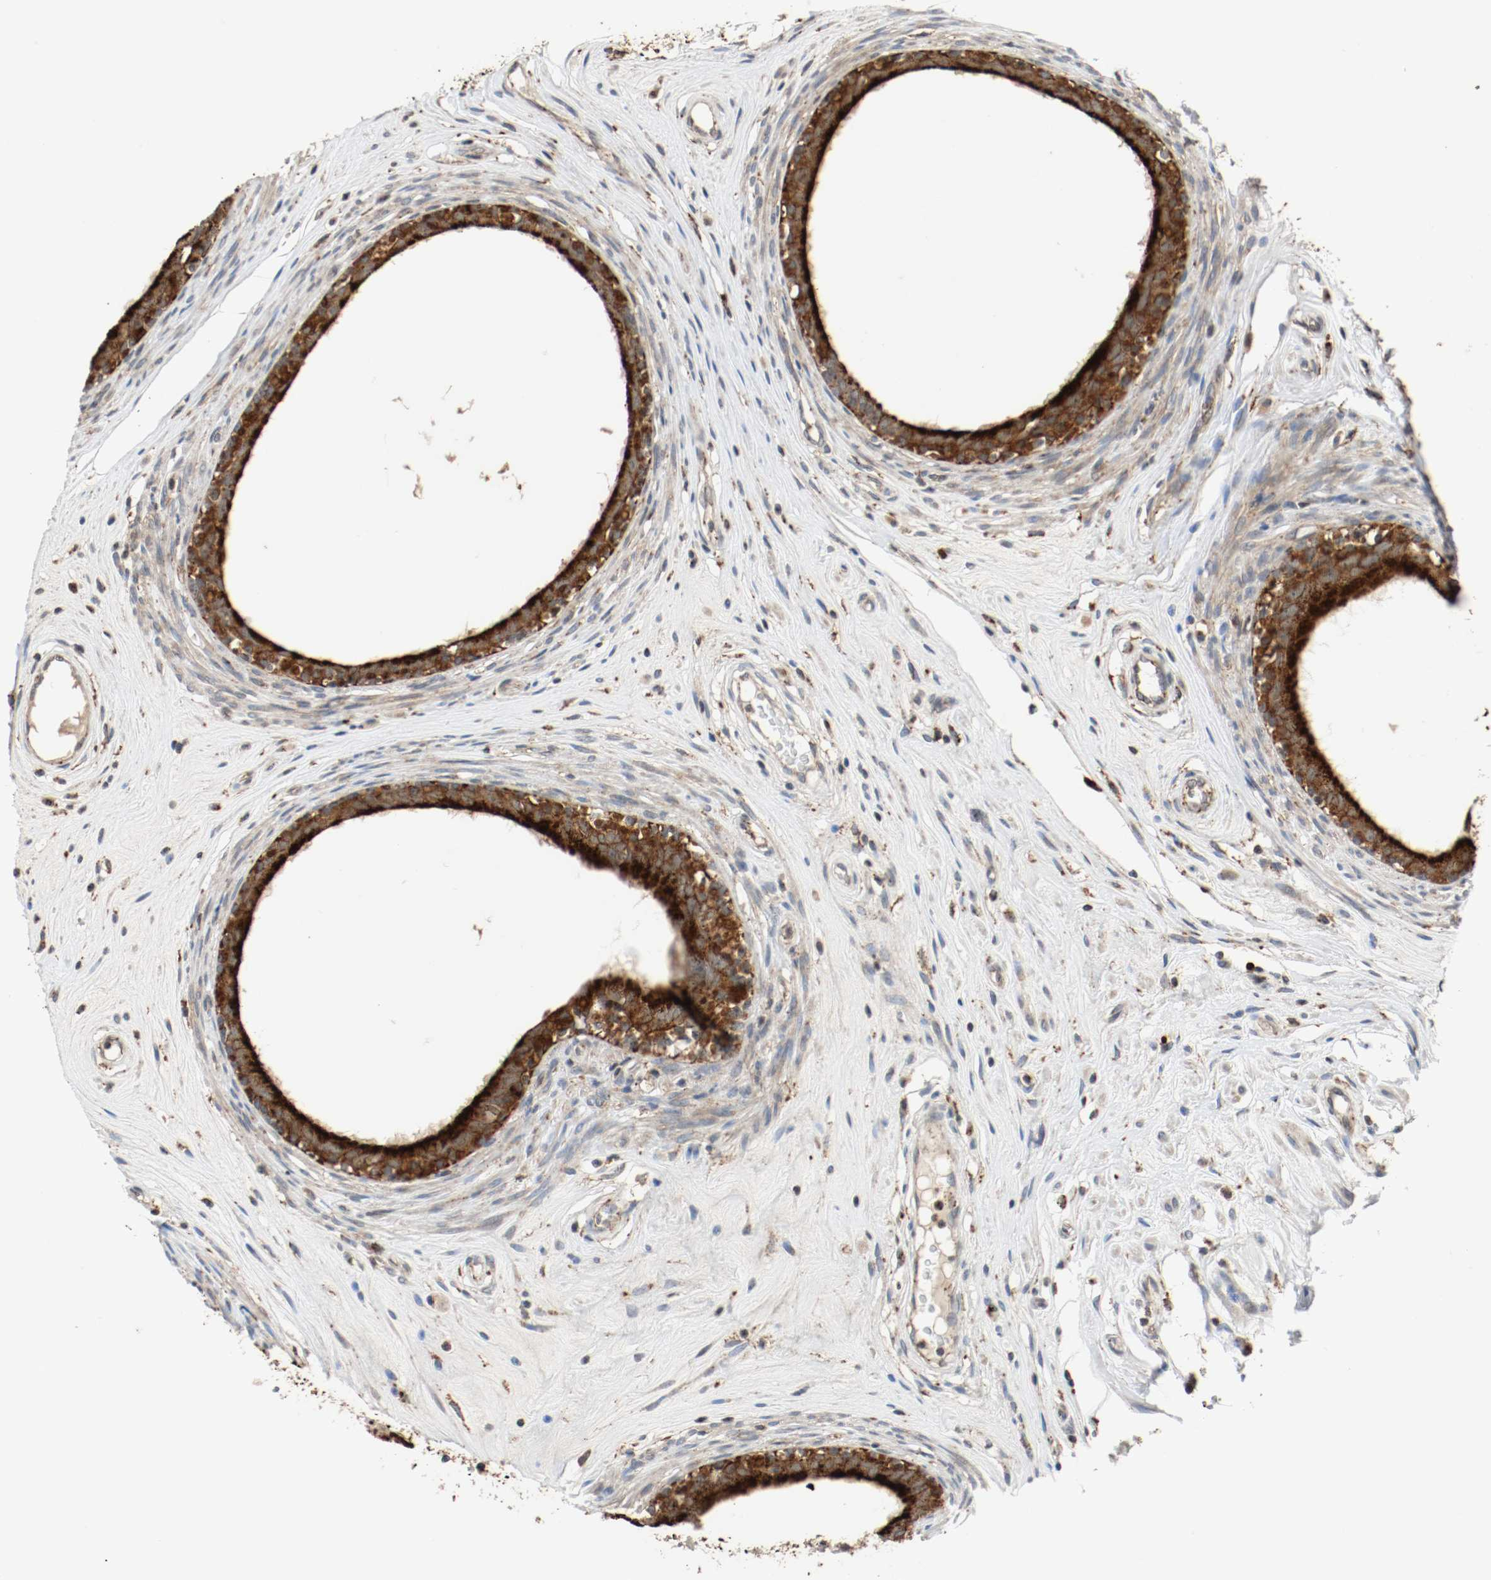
{"staining": {"intensity": "strong", "quantity": ">75%", "location": "cytoplasmic/membranous"}, "tissue": "epididymis", "cell_type": "Glandular cells", "image_type": "normal", "snomed": [{"axis": "morphology", "description": "Normal tissue, NOS"}, {"axis": "morphology", "description": "Inflammation, NOS"}, {"axis": "topography", "description": "Epididymis"}], "caption": "An image showing strong cytoplasmic/membranous expression in about >75% of glandular cells in benign epididymis, as visualized by brown immunohistochemical staining.", "gene": "LAMP2", "patient": {"sex": "male", "age": 84}}